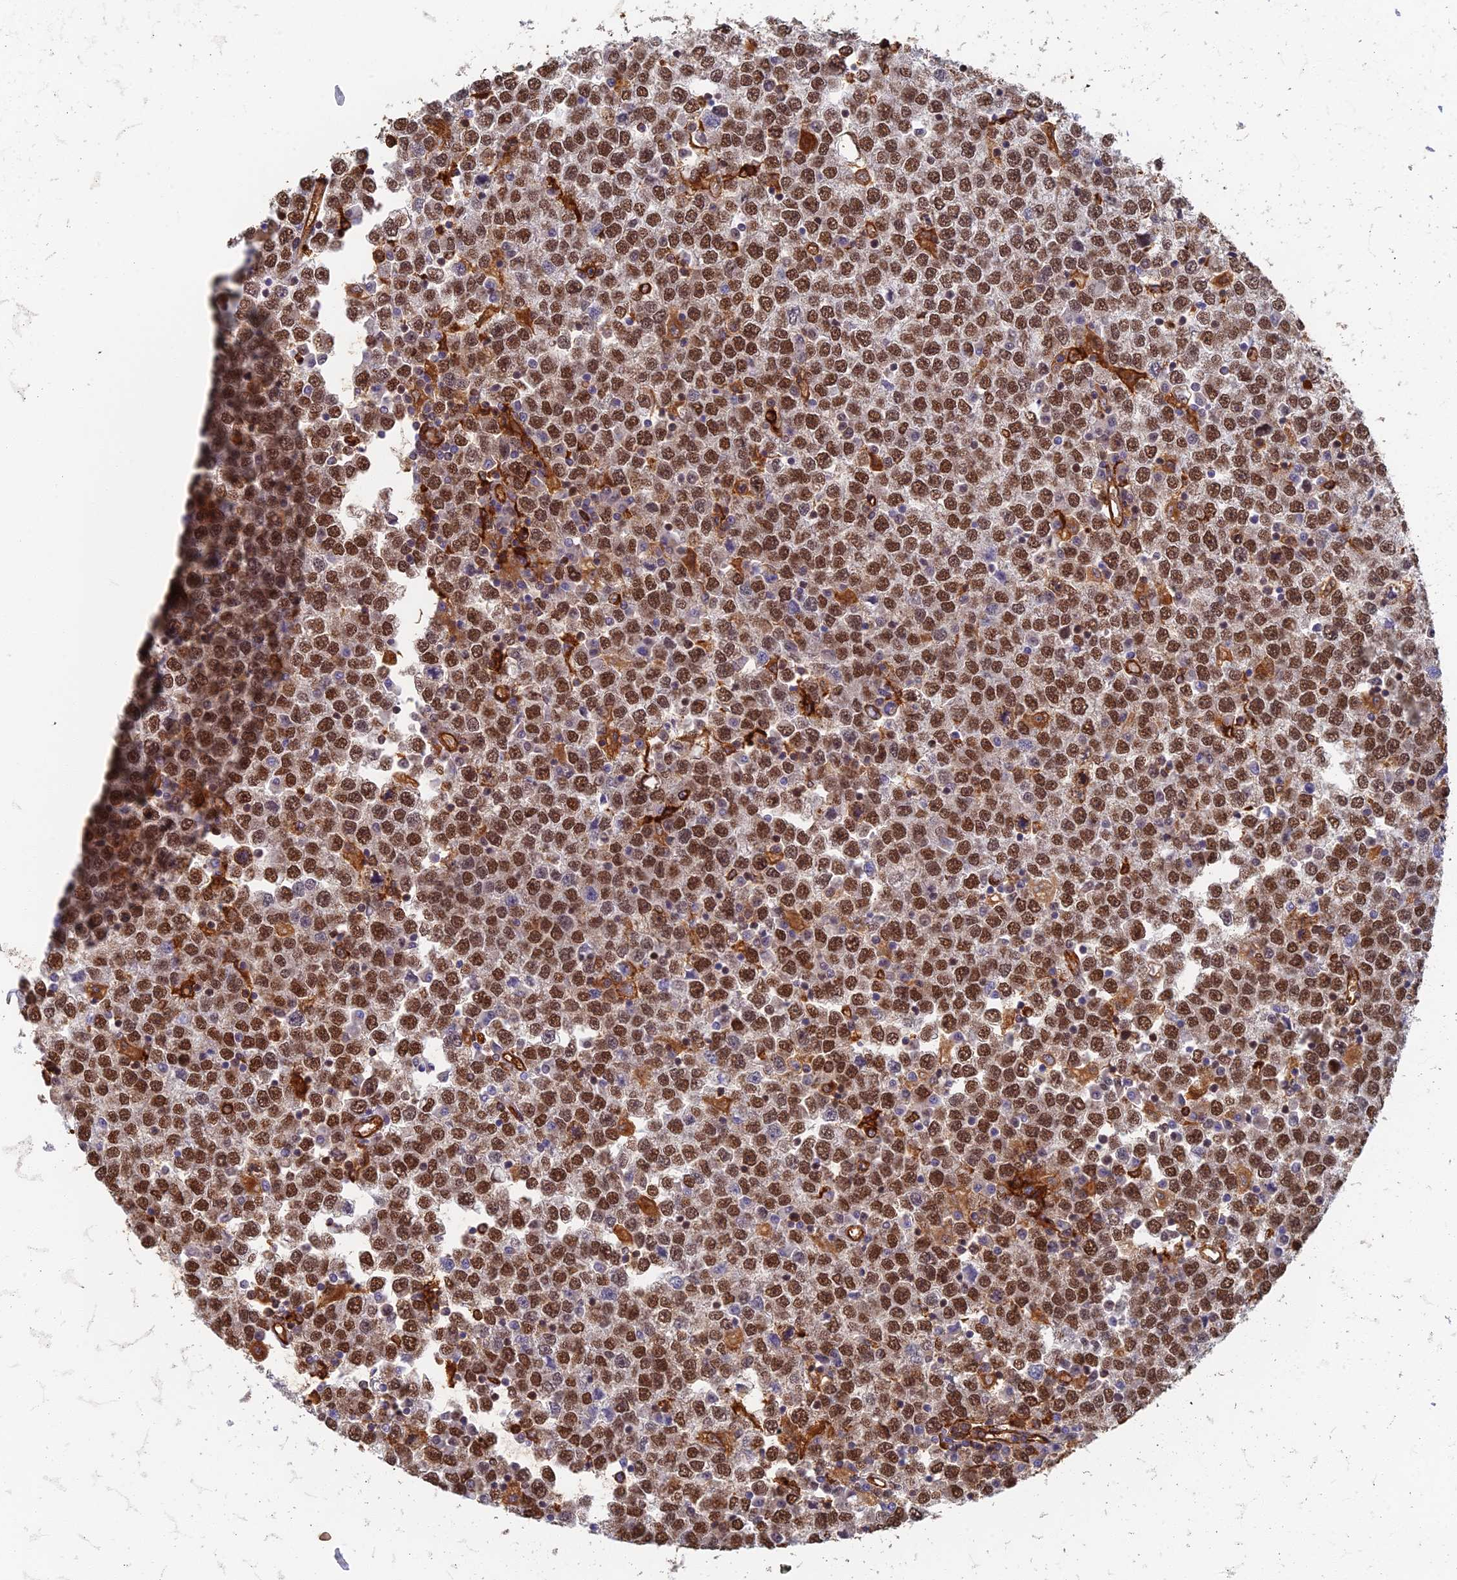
{"staining": {"intensity": "strong", "quantity": ">75%", "location": "nuclear"}, "tissue": "testis cancer", "cell_type": "Tumor cells", "image_type": "cancer", "snomed": [{"axis": "morphology", "description": "Seminoma, NOS"}, {"axis": "topography", "description": "Testis"}], "caption": "Approximately >75% of tumor cells in human testis cancer display strong nuclear protein staining as visualized by brown immunohistochemical staining.", "gene": "GPATCH1", "patient": {"sex": "male", "age": 65}}